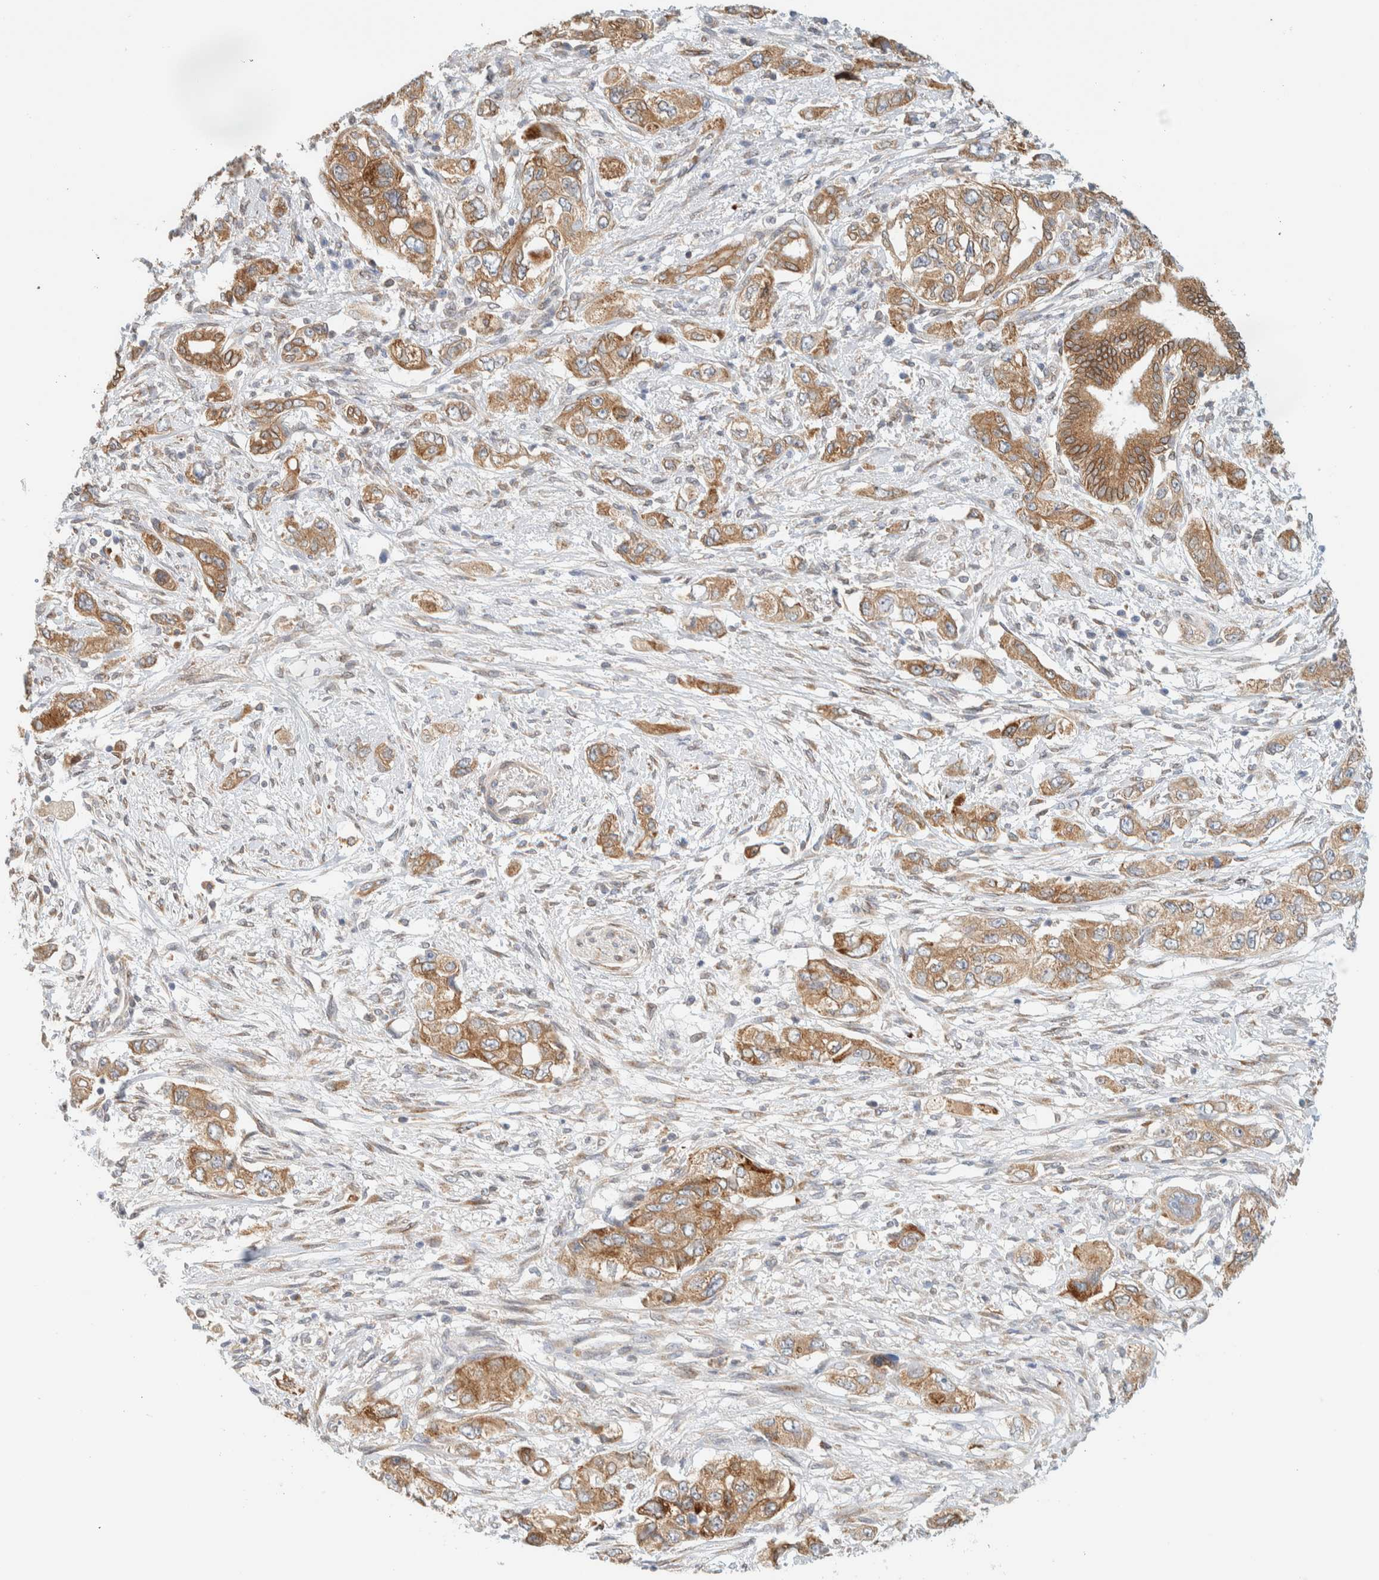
{"staining": {"intensity": "moderate", "quantity": ">75%", "location": "cytoplasmic/membranous"}, "tissue": "pancreatic cancer", "cell_type": "Tumor cells", "image_type": "cancer", "snomed": [{"axis": "morphology", "description": "Adenocarcinoma, NOS"}, {"axis": "topography", "description": "Pancreas"}], "caption": "A brown stain shows moderate cytoplasmic/membranous expression of a protein in human pancreatic adenocarcinoma tumor cells.", "gene": "NT5C", "patient": {"sex": "female", "age": 73}}